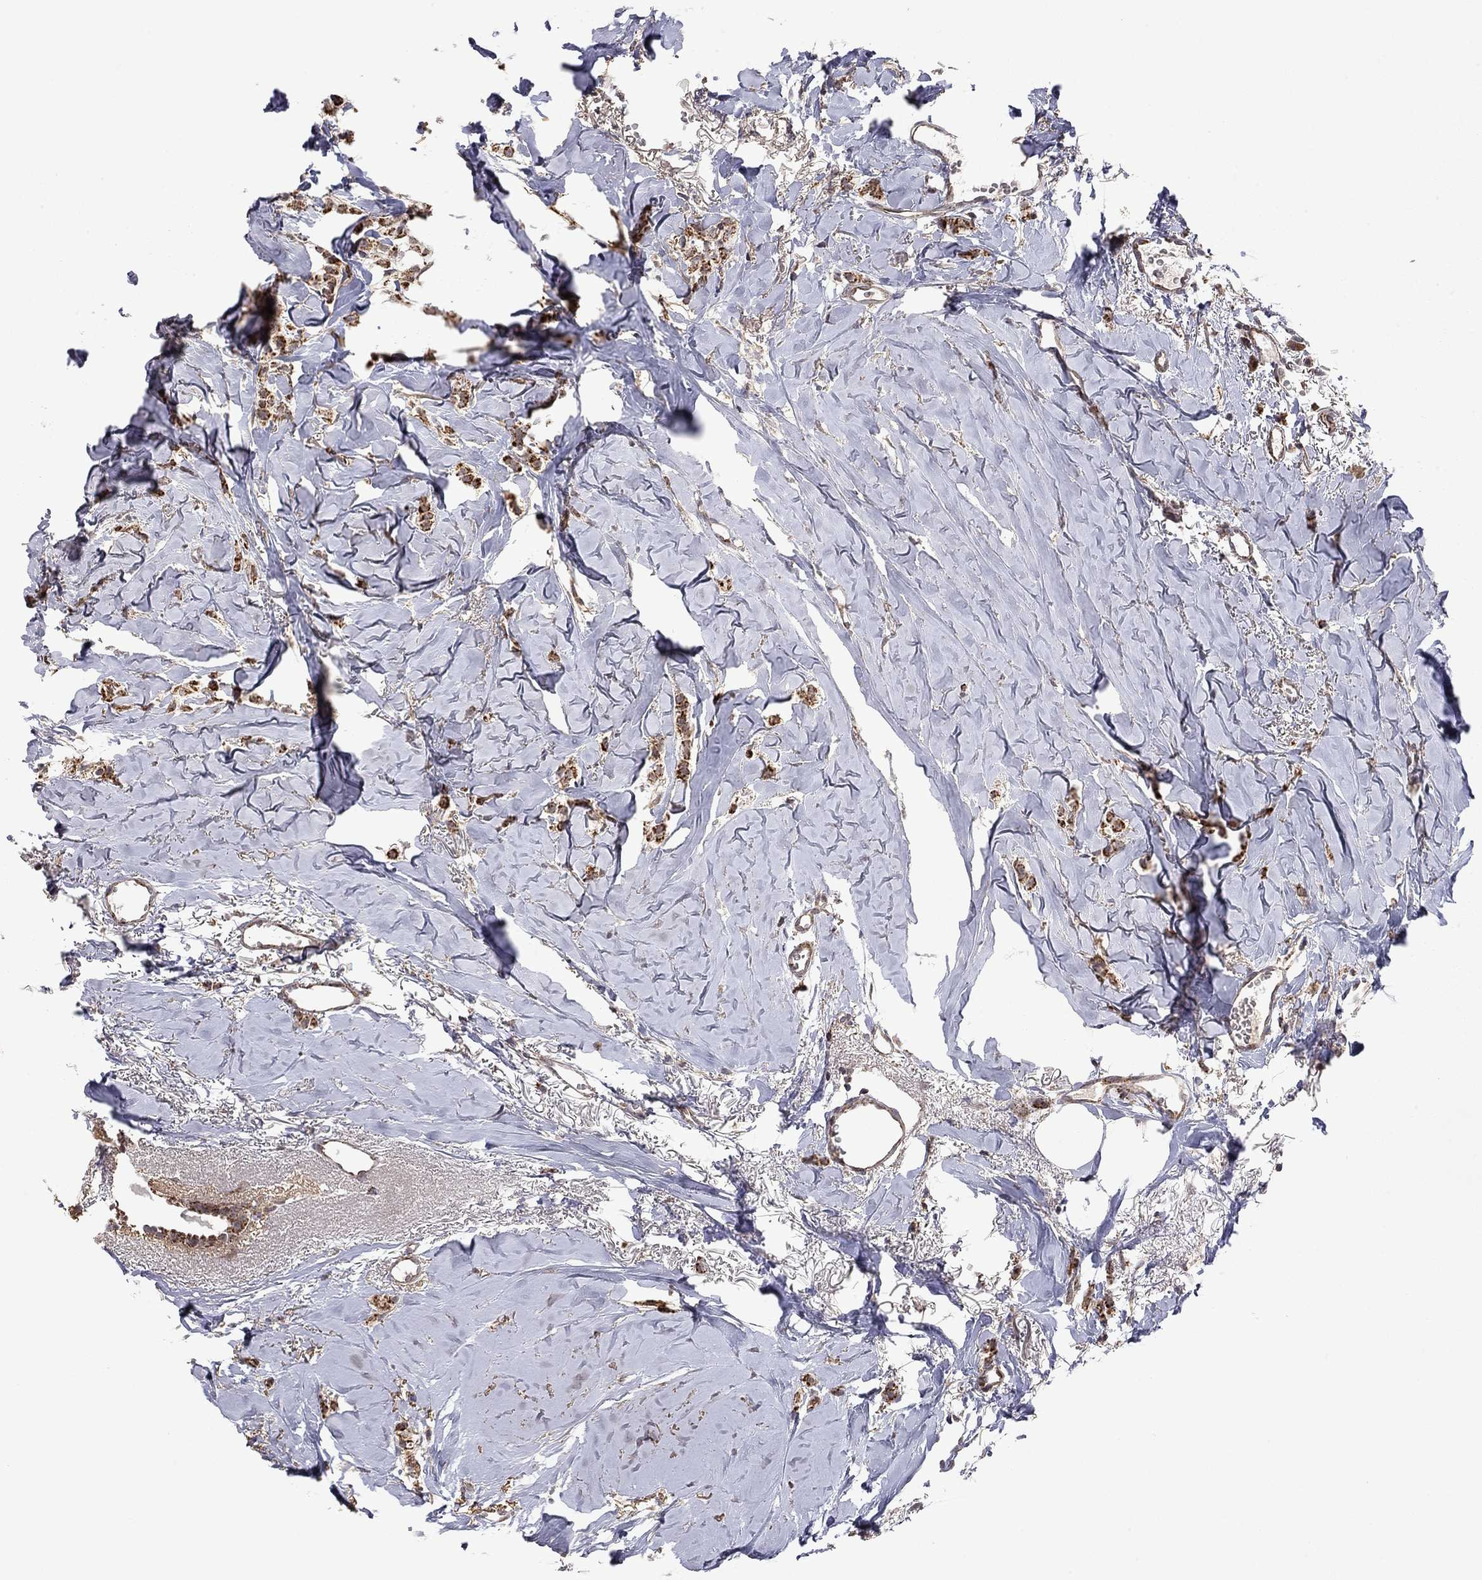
{"staining": {"intensity": "strong", "quantity": "25%-75%", "location": "cytoplasmic/membranous"}, "tissue": "breast cancer", "cell_type": "Tumor cells", "image_type": "cancer", "snomed": [{"axis": "morphology", "description": "Duct carcinoma"}, {"axis": "topography", "description": "Breast"}], "caption": "Breast cancer (intraductal carcinoma) tissue exhibits strong cytoplasmic/membranous positivity in about 25%-75% of tumor cells, visualized by immunohistochemistry.", "gene": "IDS", "patient": {"sex": "female", "age": 85}}